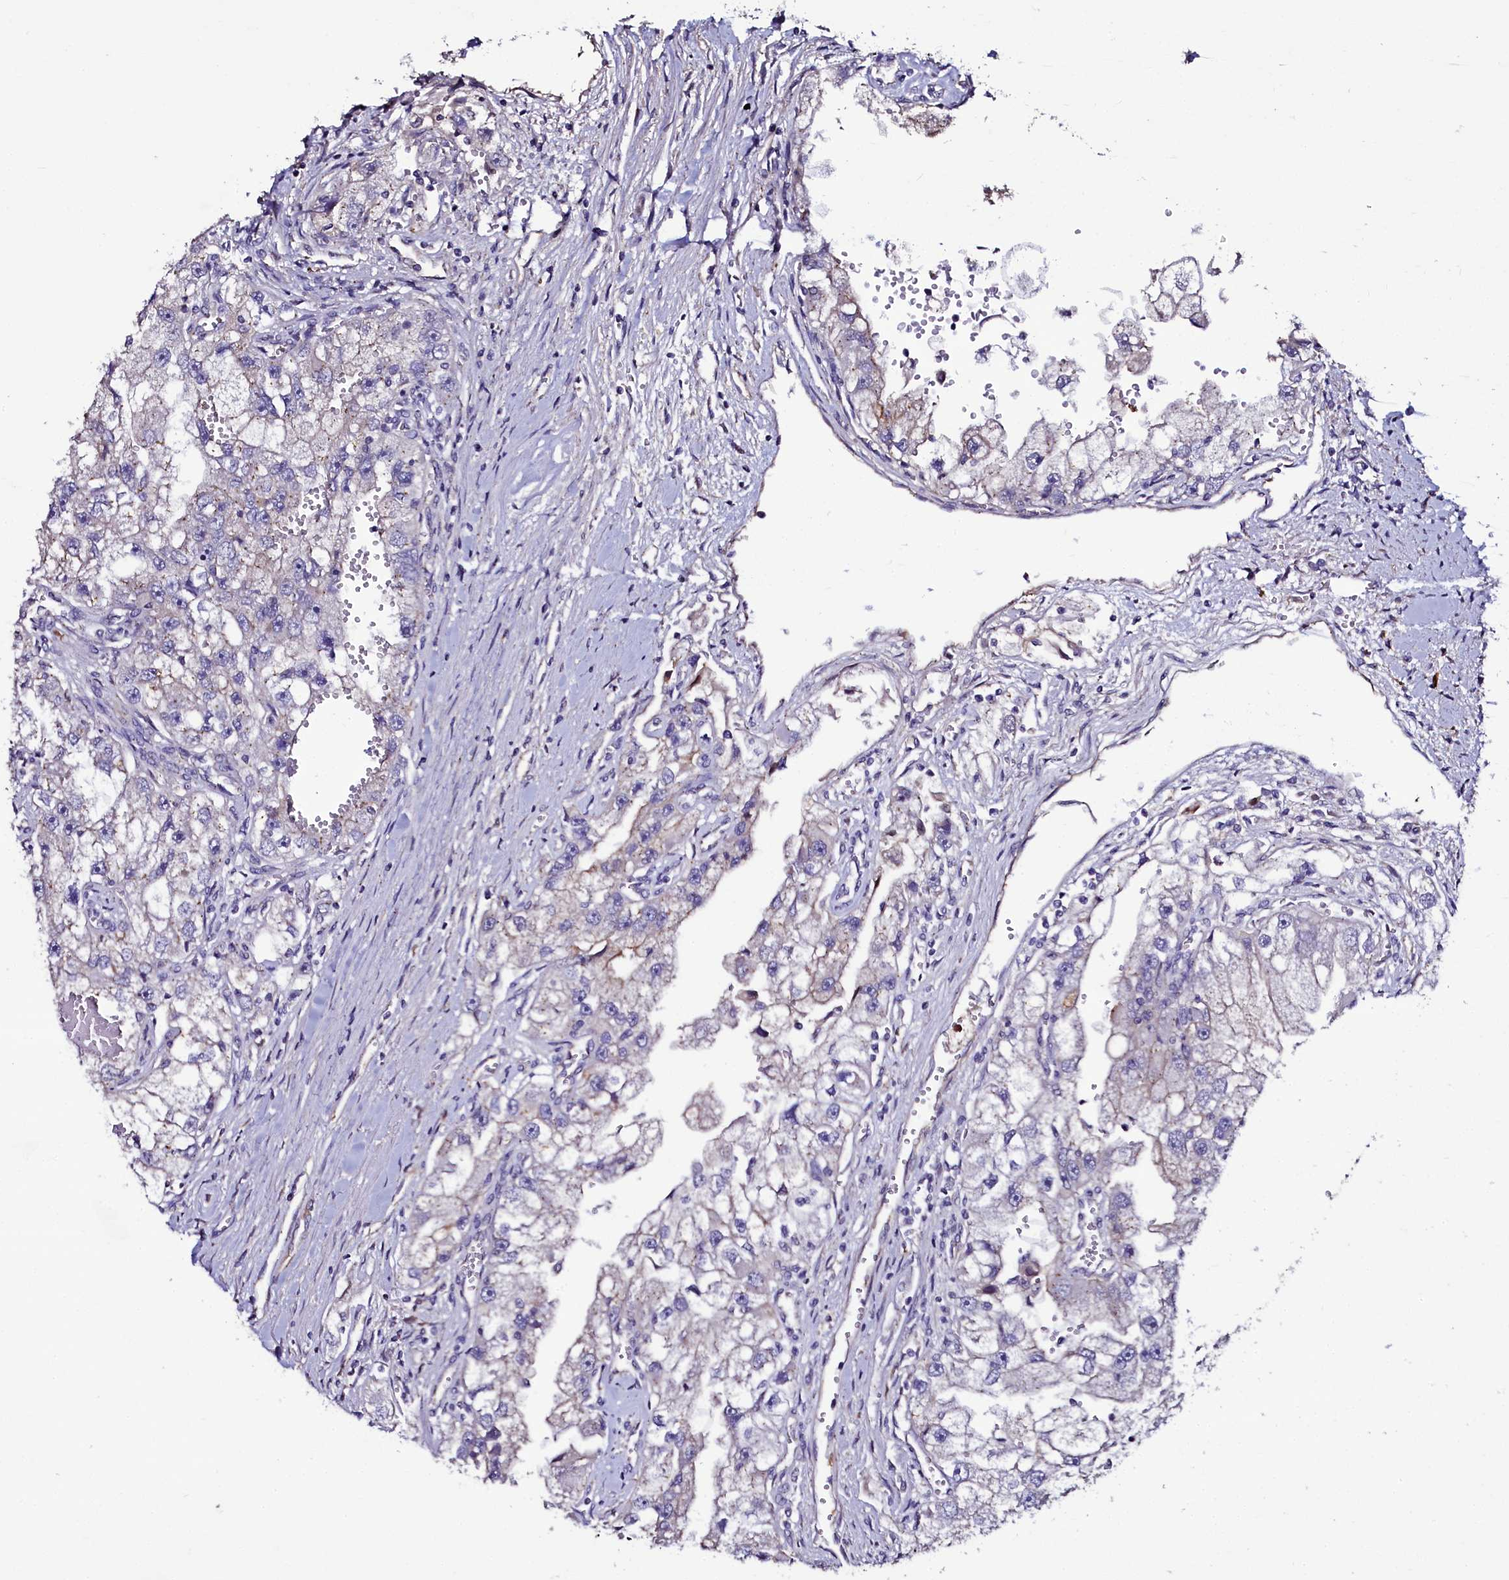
{"staining": {"intensity": "negative", "quantity": "none", "location": "none"}, "tissue": "renal cancer", "cell_type": "Tumor cells", "image_type": "cancer", "snomed": [{"axis": "morphology", "description": "Adenocarcinoma, NOS"}, {"axis": "topography", "description": "Kidney"}], "caption": "The IHC image has no significant expression in tumor cells of renal cancer tissue.", "gene": "USPL1", "patient": {"sex": "male", "age": 63}}